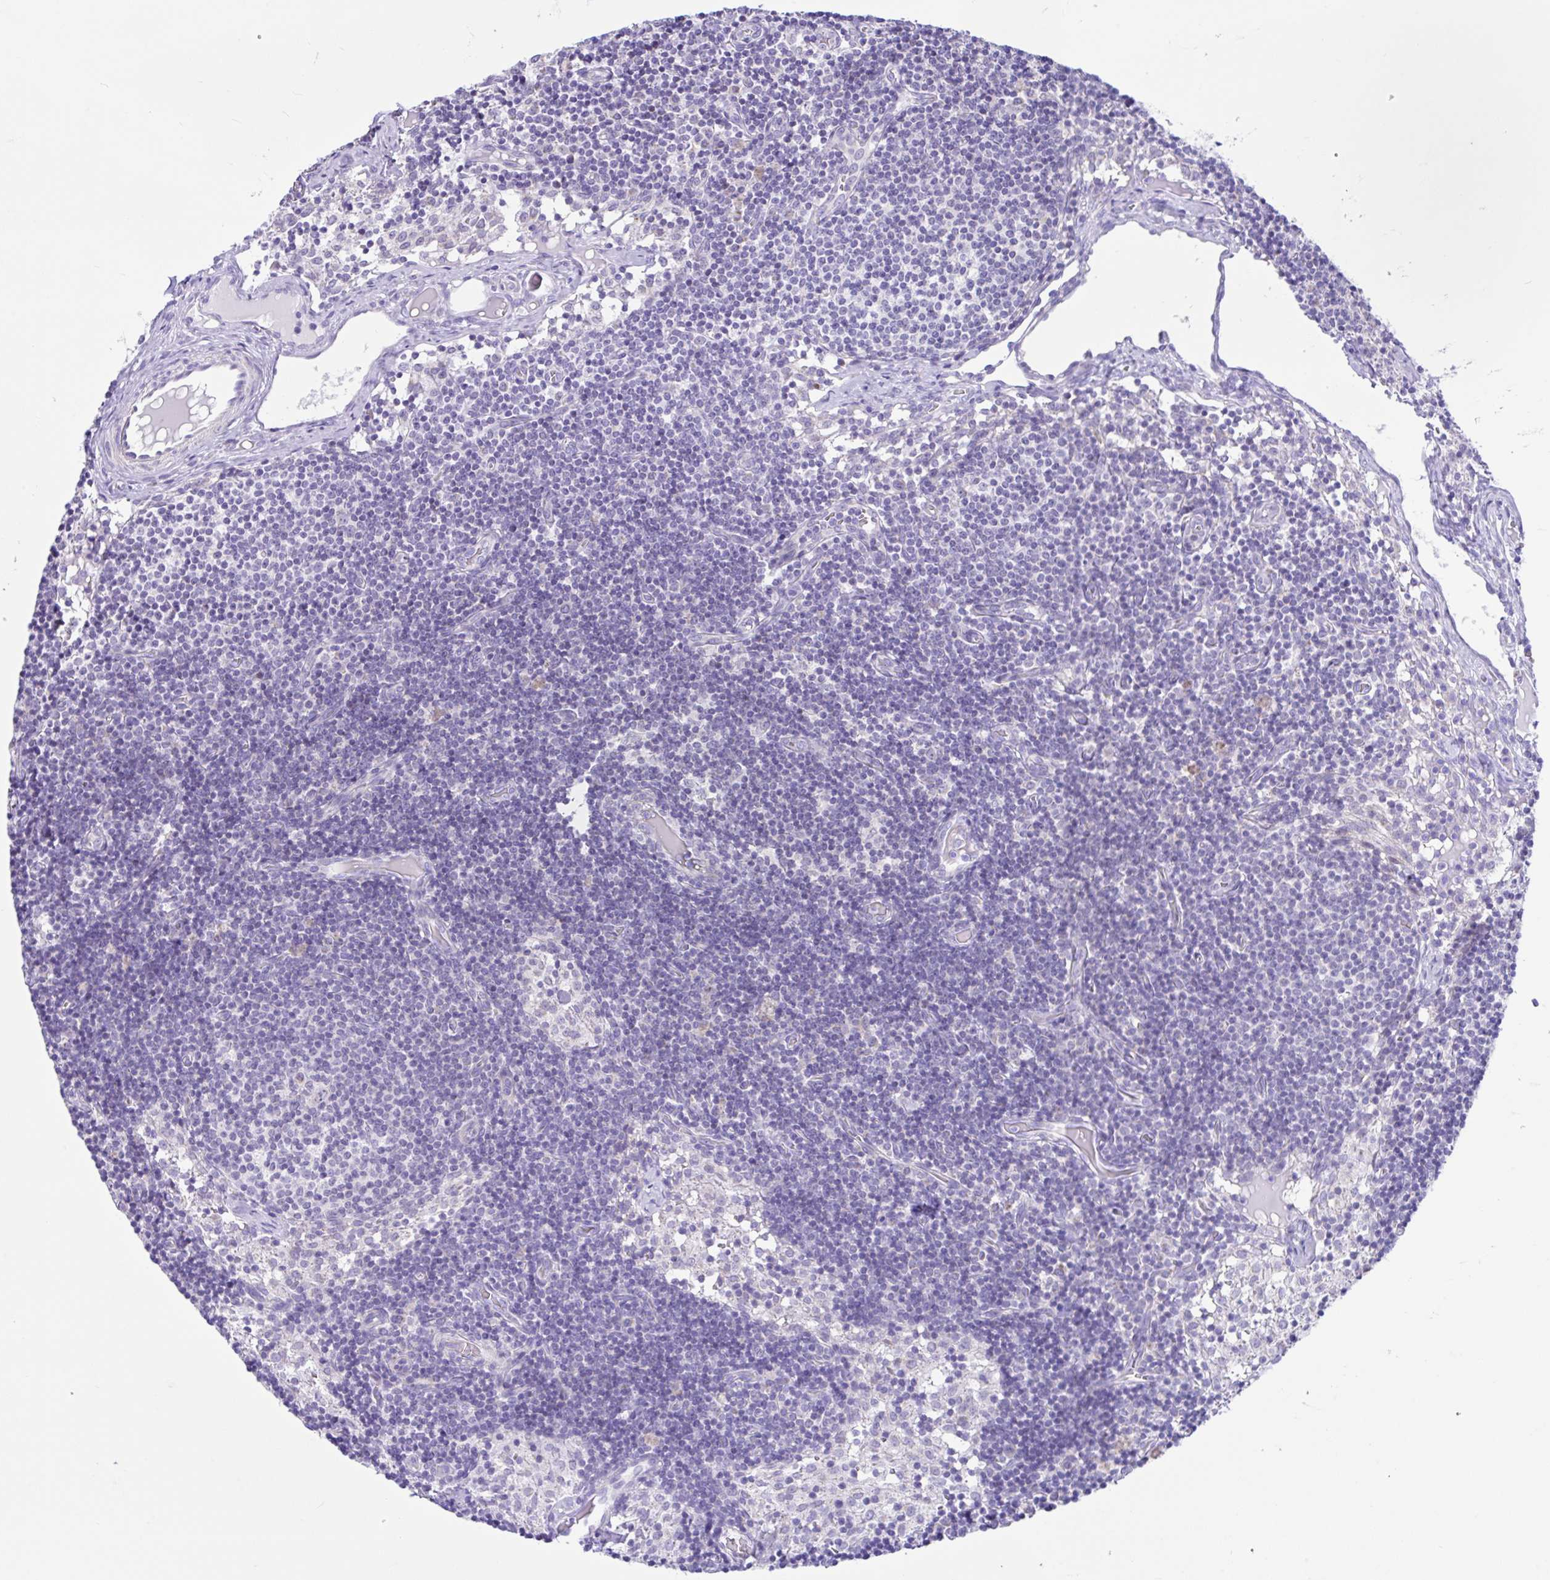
{"staining": {"intensity": "negative", "quantity": "none", "location": "none"}, "tissue": "lymph node", "cell_type": "Germinal center cells", "image_type": "normal", "snomed": [{"axis": "morphology", "description": "Normal tissue, NOS"}, {"axis": "topography", "description": "Lymph node"}], "caption": "DAB immunohistochemical staining of unremarkable lymph node shows no significant positivity in germinal center cells. (IHC, brightfield microscopy, high magnification).", "gene": "NDUFS2", "patient": {"sex": "female", "age": 31}}